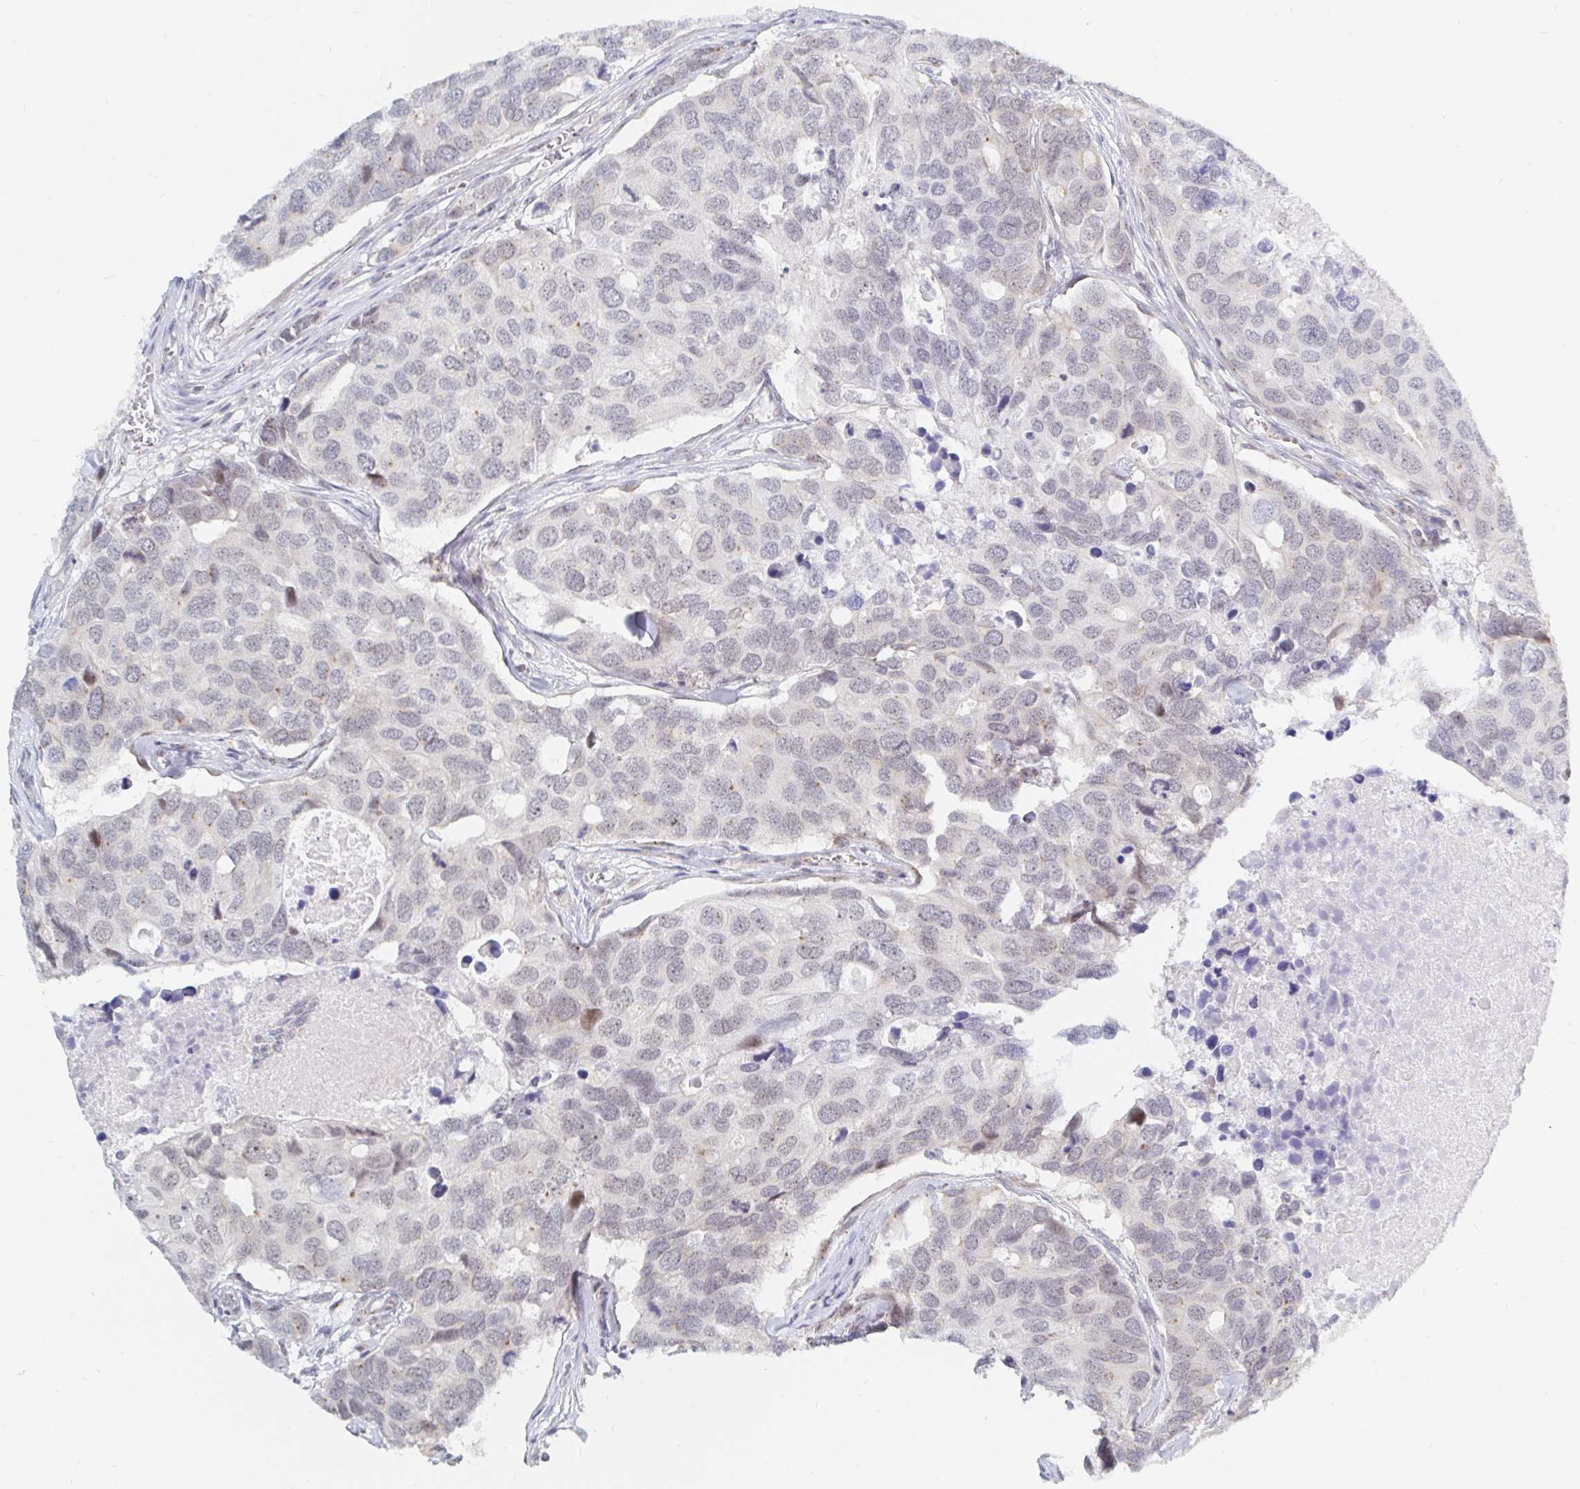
{"staining": {"intensity": "weak", "quantity": "<25%", "location": "nuclear"}, "tissue": "breast cancer", "cell_type": "Tumor cells", "image_type": "cancer", "snomed": [{"axis": "morphology", "description": "Duct carcinoma"}, {"axis": "topography", "description": "Breast"}], "caption": "Tumor cells show no significant protein positivity in breast cancer. (DAB IHC, high magnification).", "gene": "CHD2", "patient": {"sex": "female", "age": 83}}